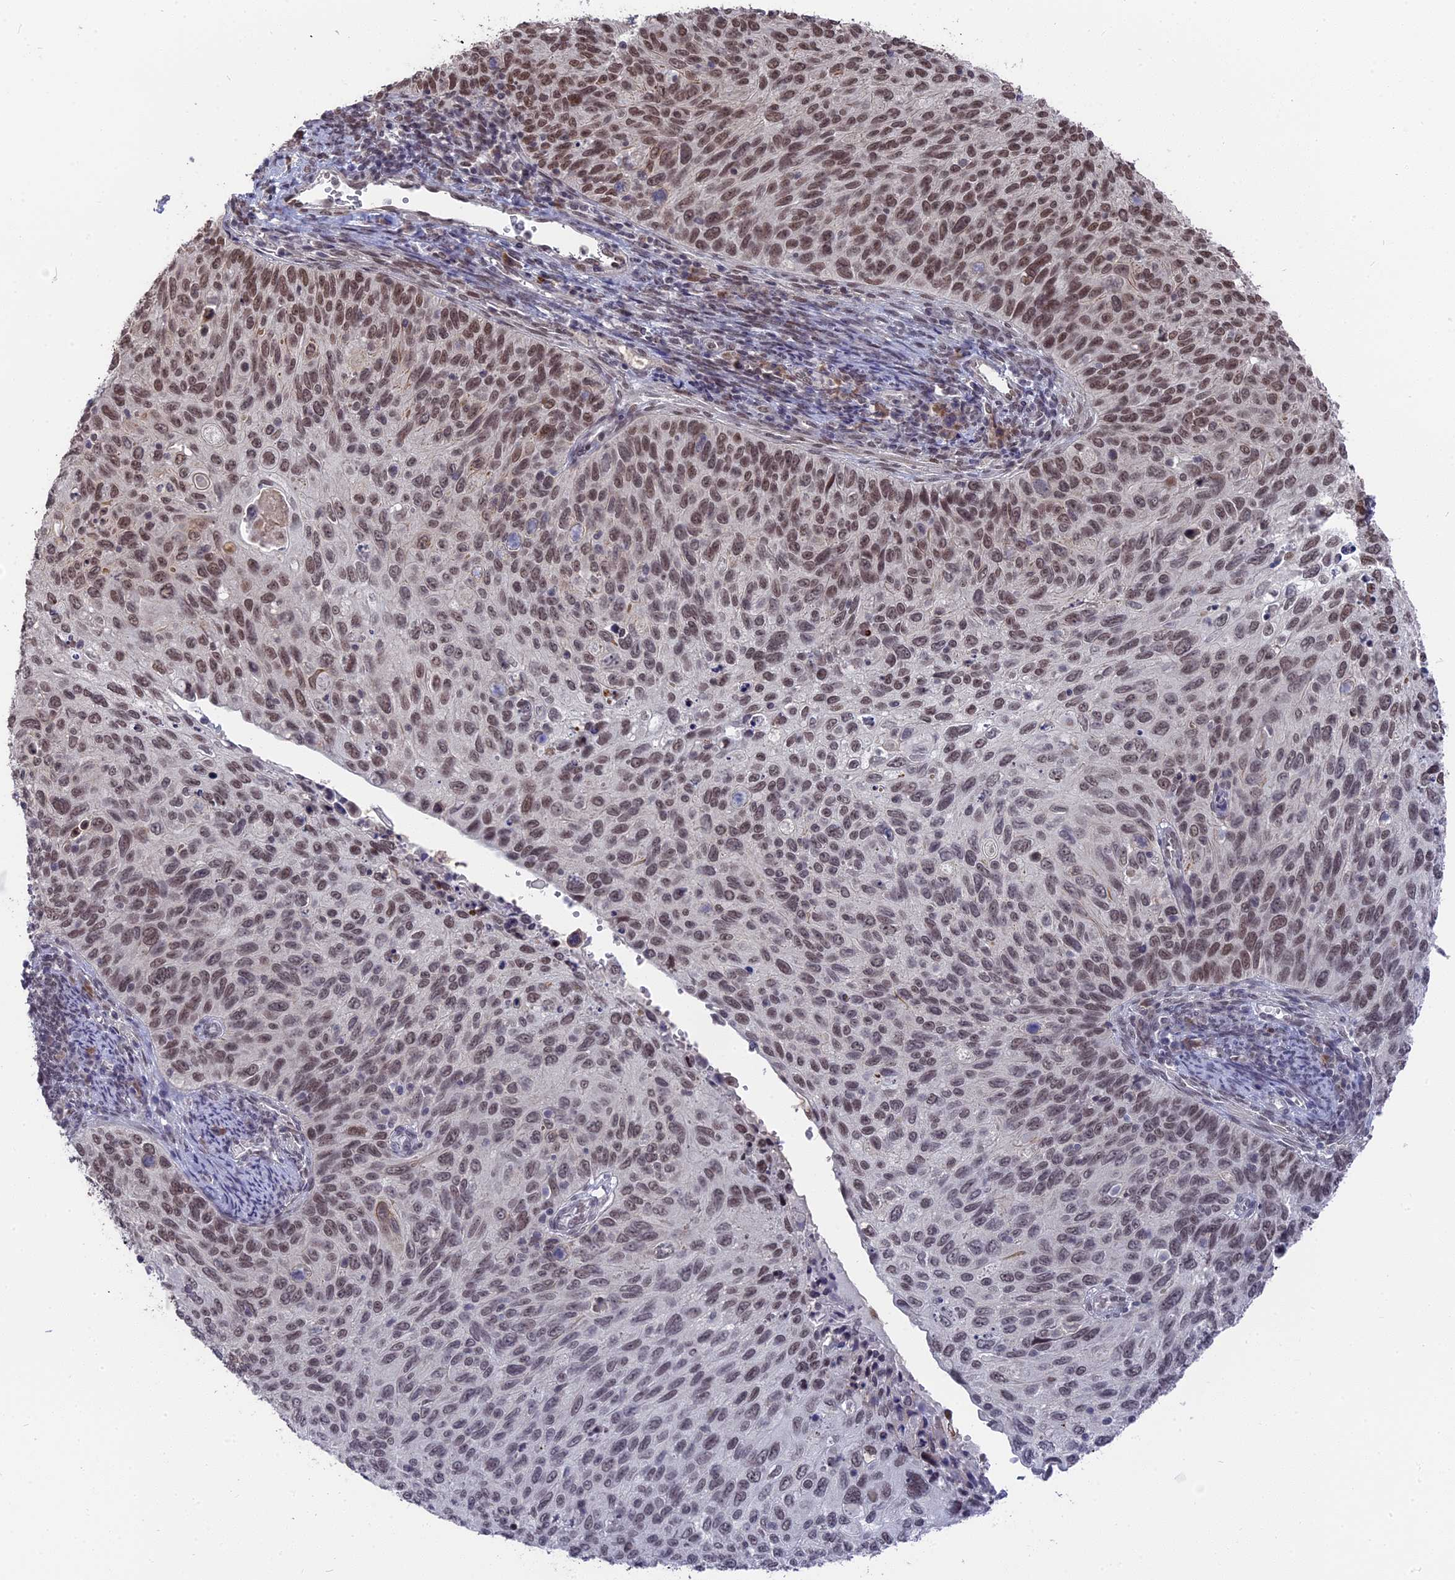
{"staining": {"intensity": "moderate", "quantity": ">75%", "location": "nuclear"}, "tissue": "cervical cancer", "cell_type": "Tumor cells", "image_type": "cancer", "snomed": [{"axis": "morphology", "description": "Squamous cell carcinoma, NOS"}, {"axis": "topography", "description": "Cervix"}], "caption": "Brown immunohistochemical staining in human cervical squamous cell carcinoma shows moderate nuclear expression in approximately >75% of tumor cells.", "gene": "NR1H3", "patient": {"sex": "female", "age": 70}}